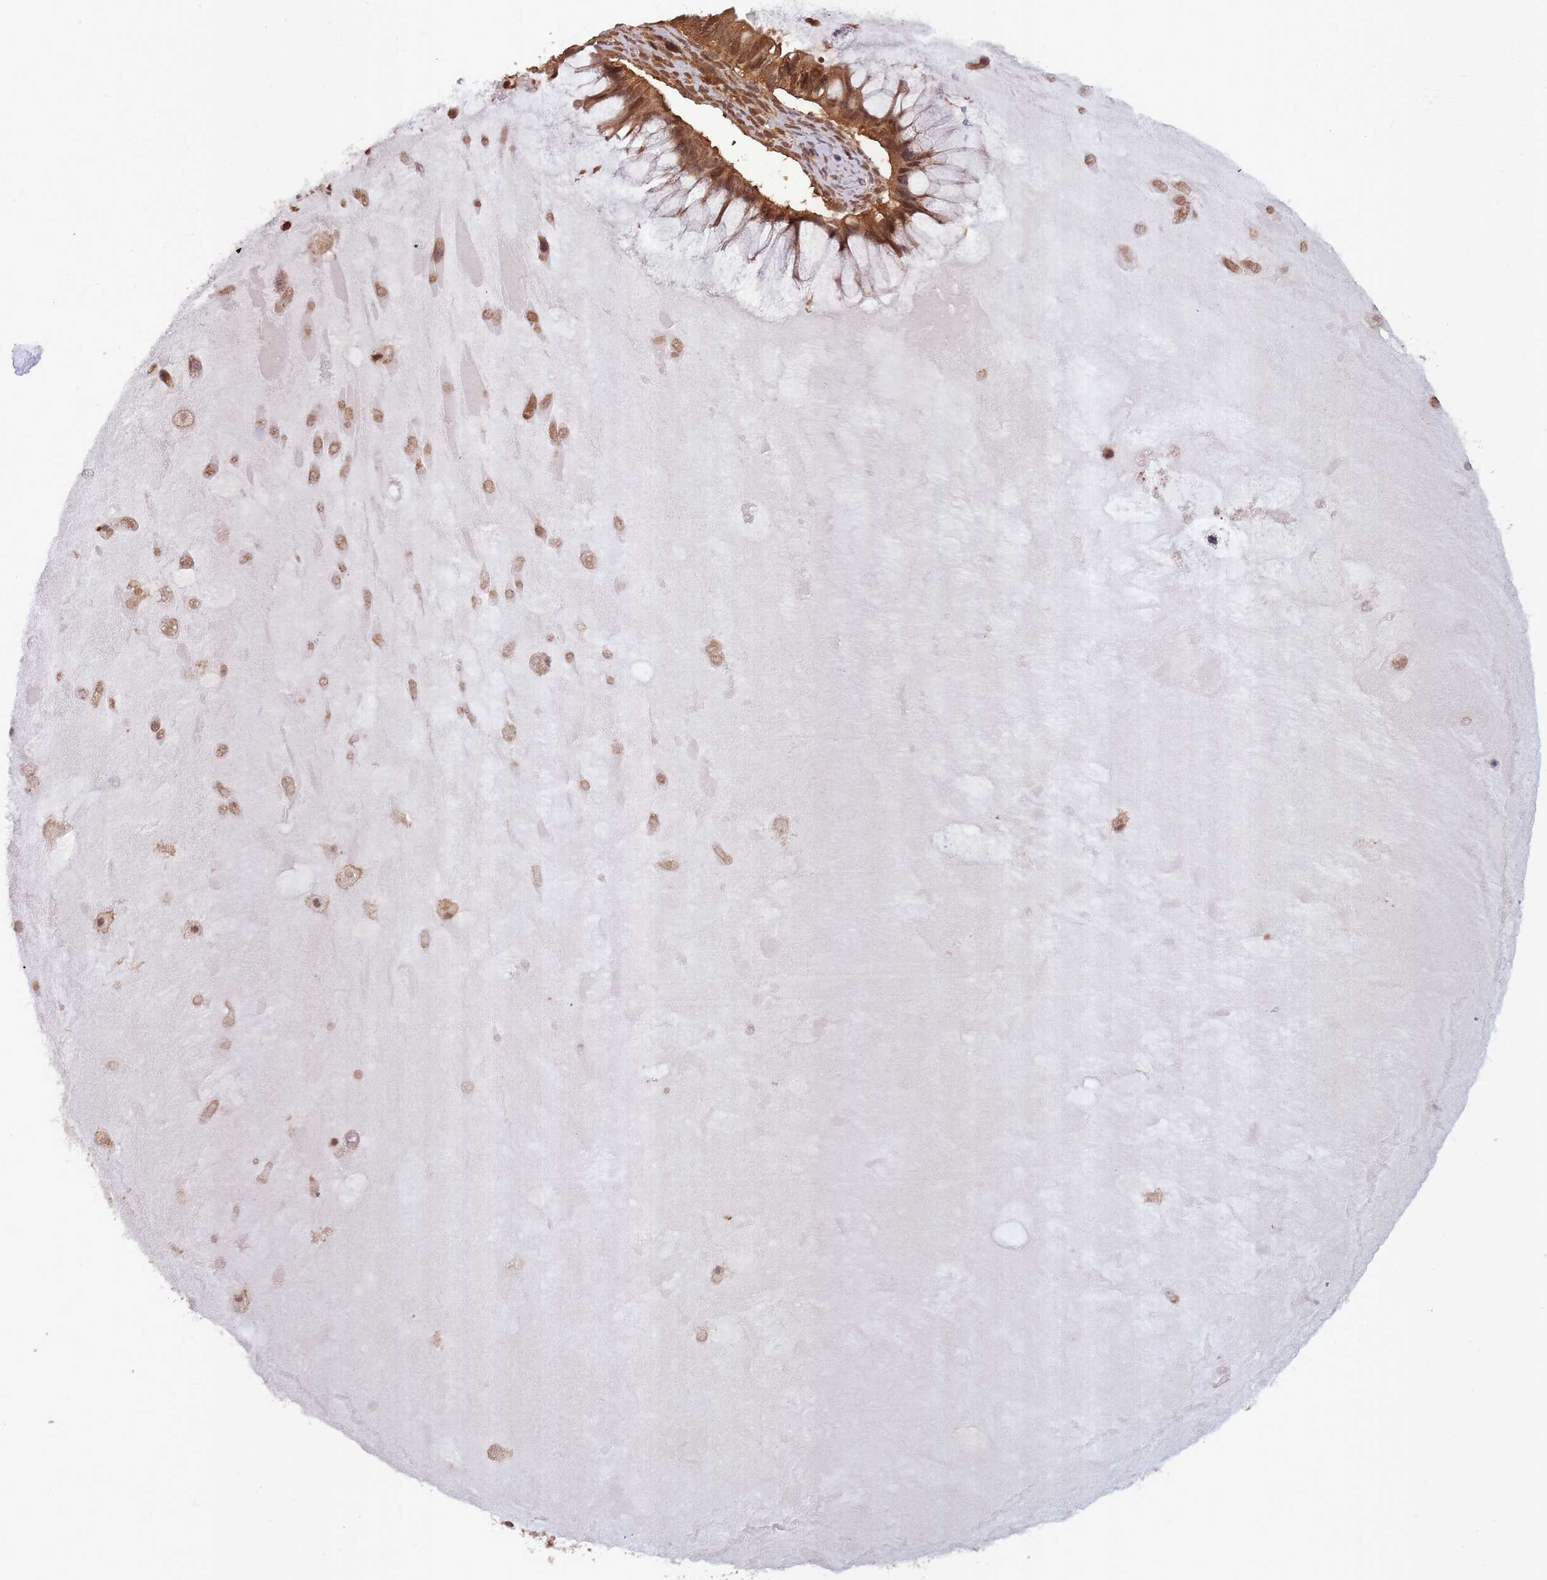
{"staining": {"intensity": "strong", "quantity": ">75%", "location": "cytoplasmic/membranous,nuclear"}, "tissue": "ovarian cancer", "cell_type": "Tumor cells", "image_type": "cancer", "snomed": [{"axis": "morphology", "description": "Cystadenocarcinoma, mucinous, NOS"}, {"axis": "topography", "description": "Ovary"}], "caption": "DAB (3,3'-diaminobenzidine) immunohistochemical staining of ovarian mucinous cystadenocarcinoma exhibits strong cytoplasmic/membranous and nuclear protein expression in approximately >75% of tumor cells.", "gene": "PPP6R3", "patient": {"sex": "female", "age": 61}}